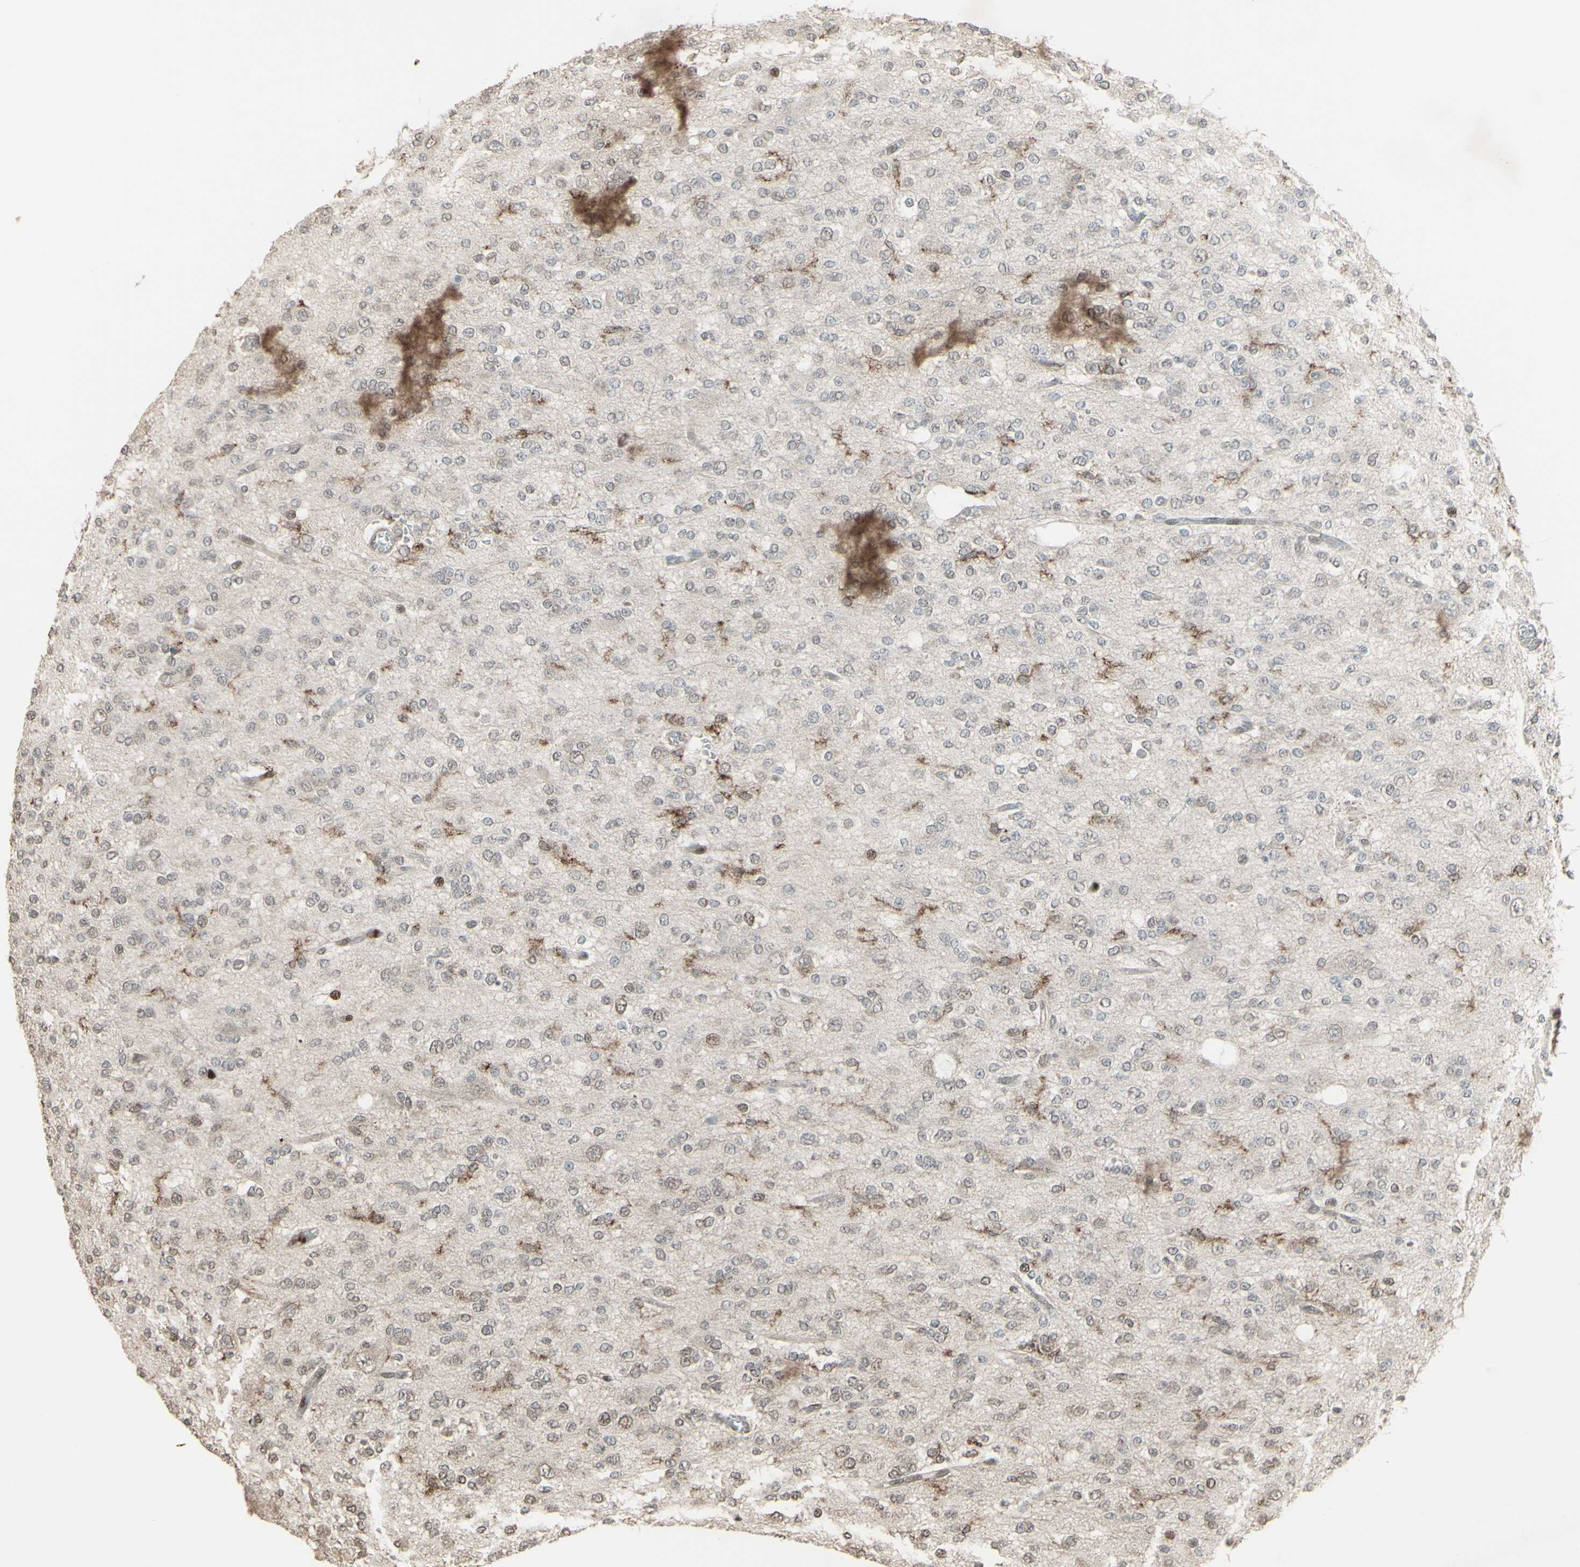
{"staining": {"intensity": "weak", "quantity": "<25%", "location": "cytoplasmic/membranous"}, "tissue": "glioma", "cell_type": "Tumor cells", "image_type": "cancer", "snomed": [{"axis": "morphology", "description": "Glioma, malignant, Low grade"}, {"axis": "topography", "description": "Brain"}], "caption": "High power microscopy histopathology image of an IHC histopathology image of low-grade glioma (malignant), revealing no significant expression in tumor cells. (Stains: DAB (3,3'-diaminobenzidine) IHC with hematoxylin counter stain, Microscopy: brightfield microscopy at high magnification).", "gene": "CD33", "patient": {"sex": "male", "age": 38}}